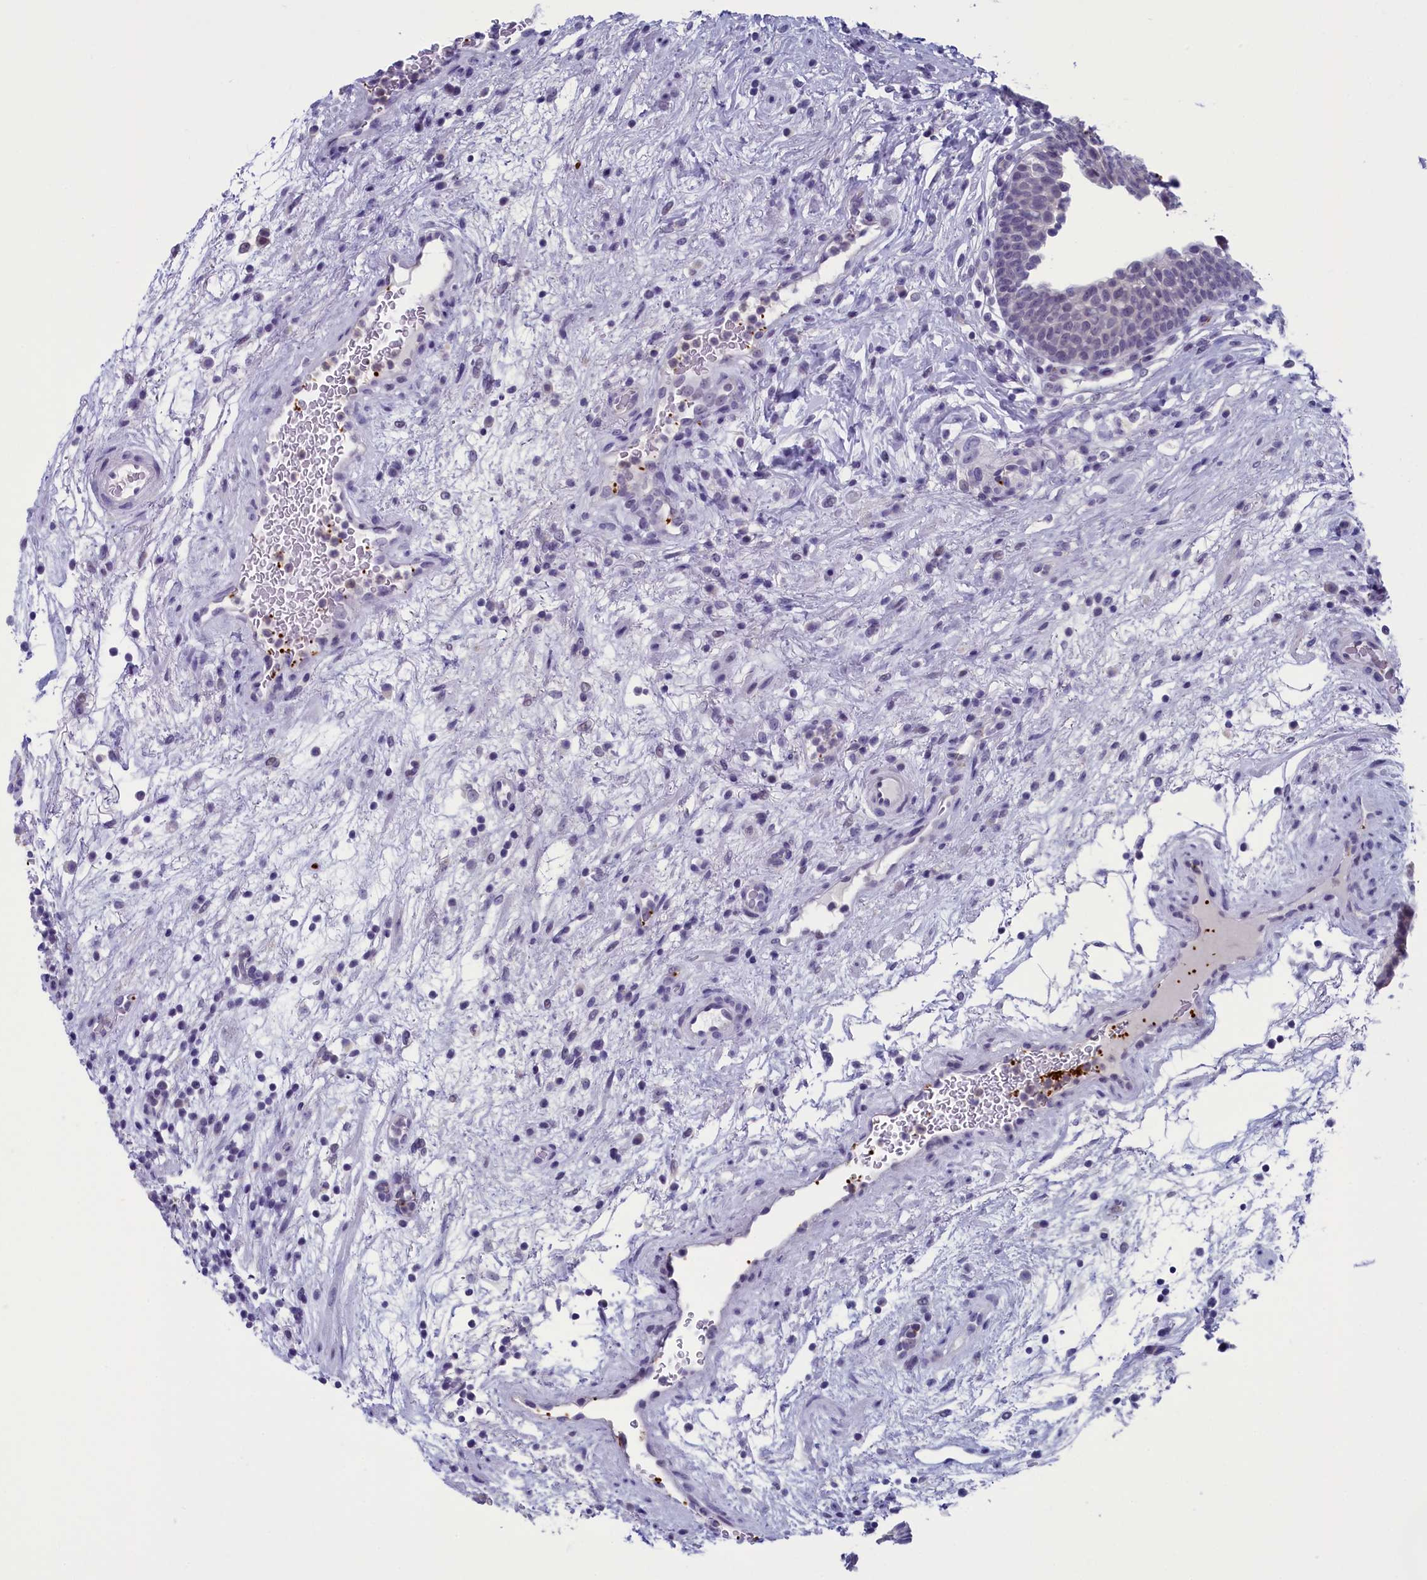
{"staining": {"intensity": "negative", "quantity": "none", "location": "none"}, "tissue": "urinary bladder", "cell_type": "Urothelial cells", "image_type": "normal", "snomed": [{"axis": "morphology", "description": "Normal tissue, NOS"}, {"axis": "topography", "description": "Urinary bladder"}], "caption": "Urothelial cells show no significant protein positivity in normal urinary bladder. (Brightfield microscopy of DAB IHC at high magnification).", "gene": "AIFM2", "patient": {"sex": "male", "age": 71}}